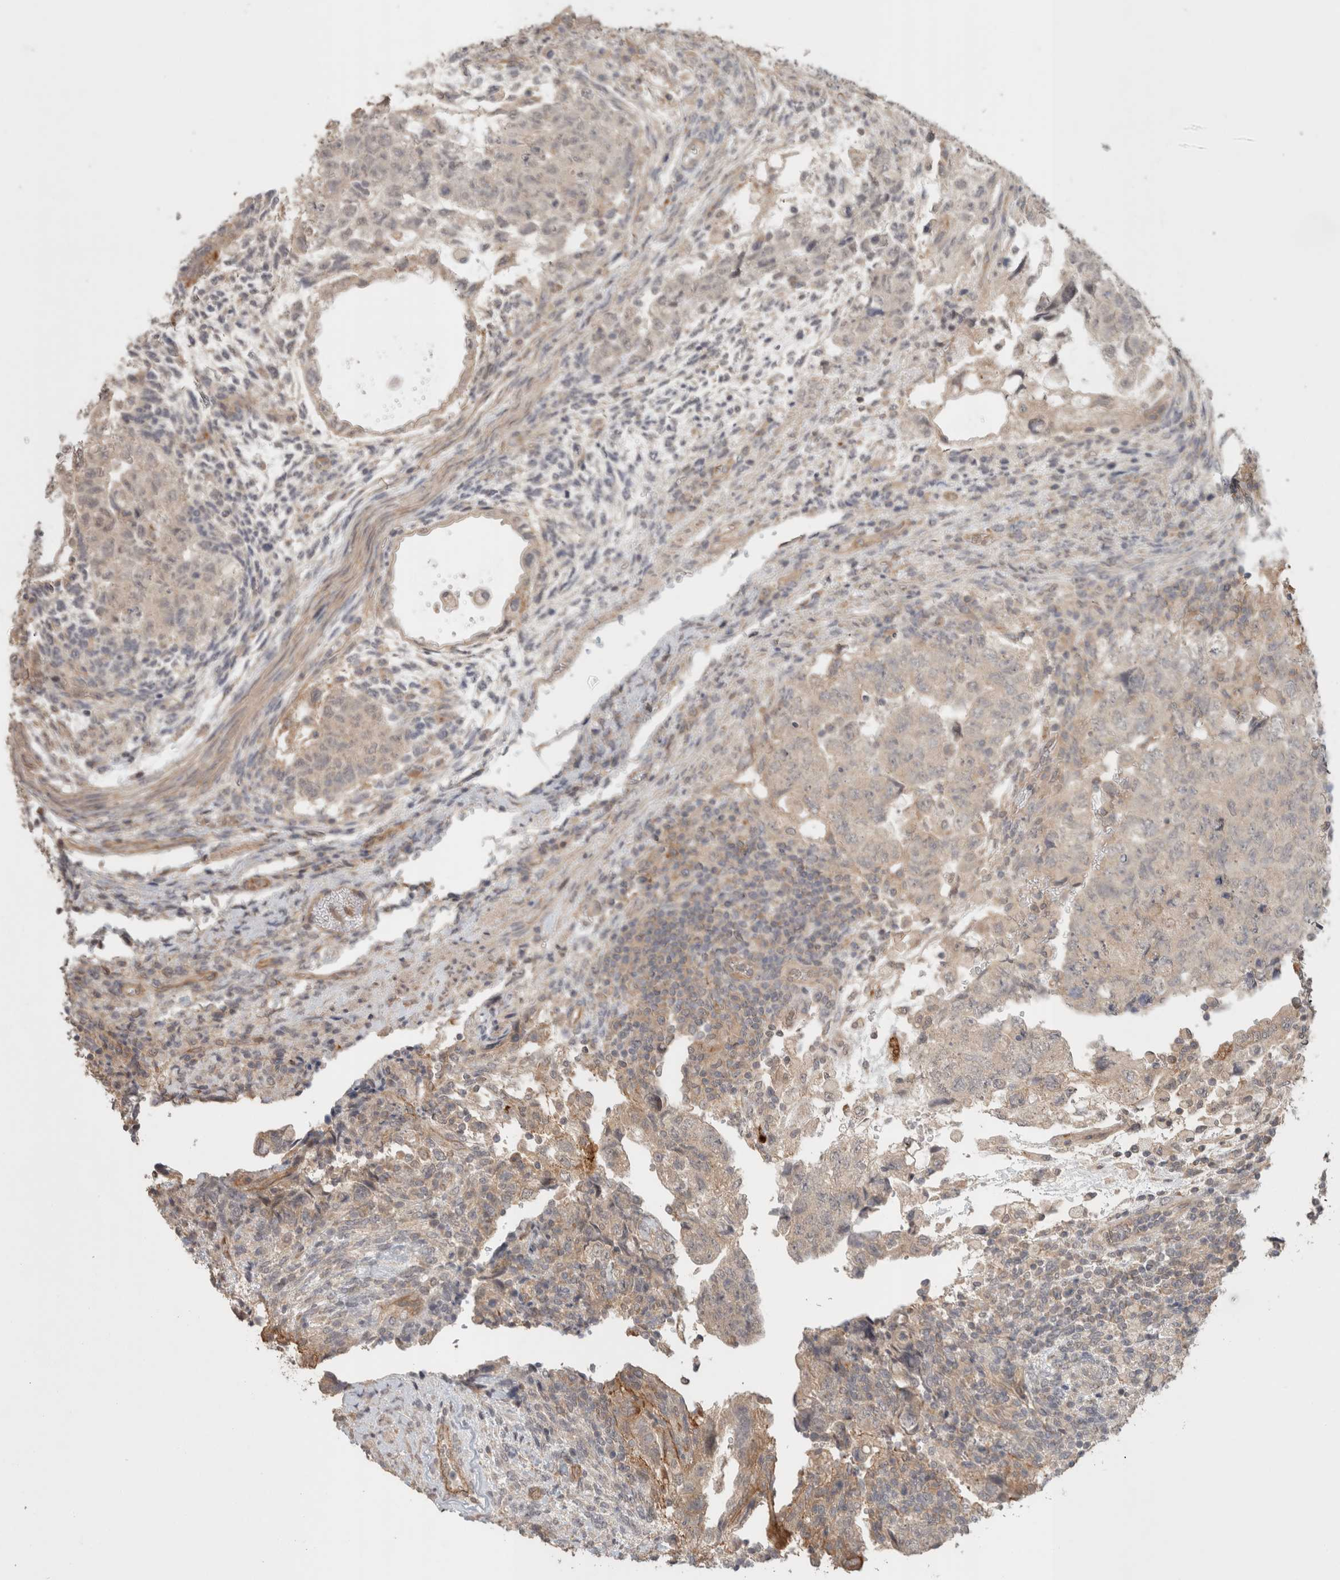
{"staining": {"intensity": "weak", "quantity": "<25%", "location": "cytoplasmic/membranous"}, "tissue": "testis cancer", "cell_type": "Tumor cells", "image_type": "cancer", "snomed": [{"axis": "morphology", "description": "Normal tissue, NOS"}, {"axis": "morphology", "description": "Carcinoma, Embryonal, NOS"}, {"axis": "topography", "description": "Testis"}], "caption": "A photomicrograph of testis cancer stained for a protein demonstrates no brown staining in tumor cells.", "gene": "HSPG2", "patient": {"sex": "male", "age": 36}}